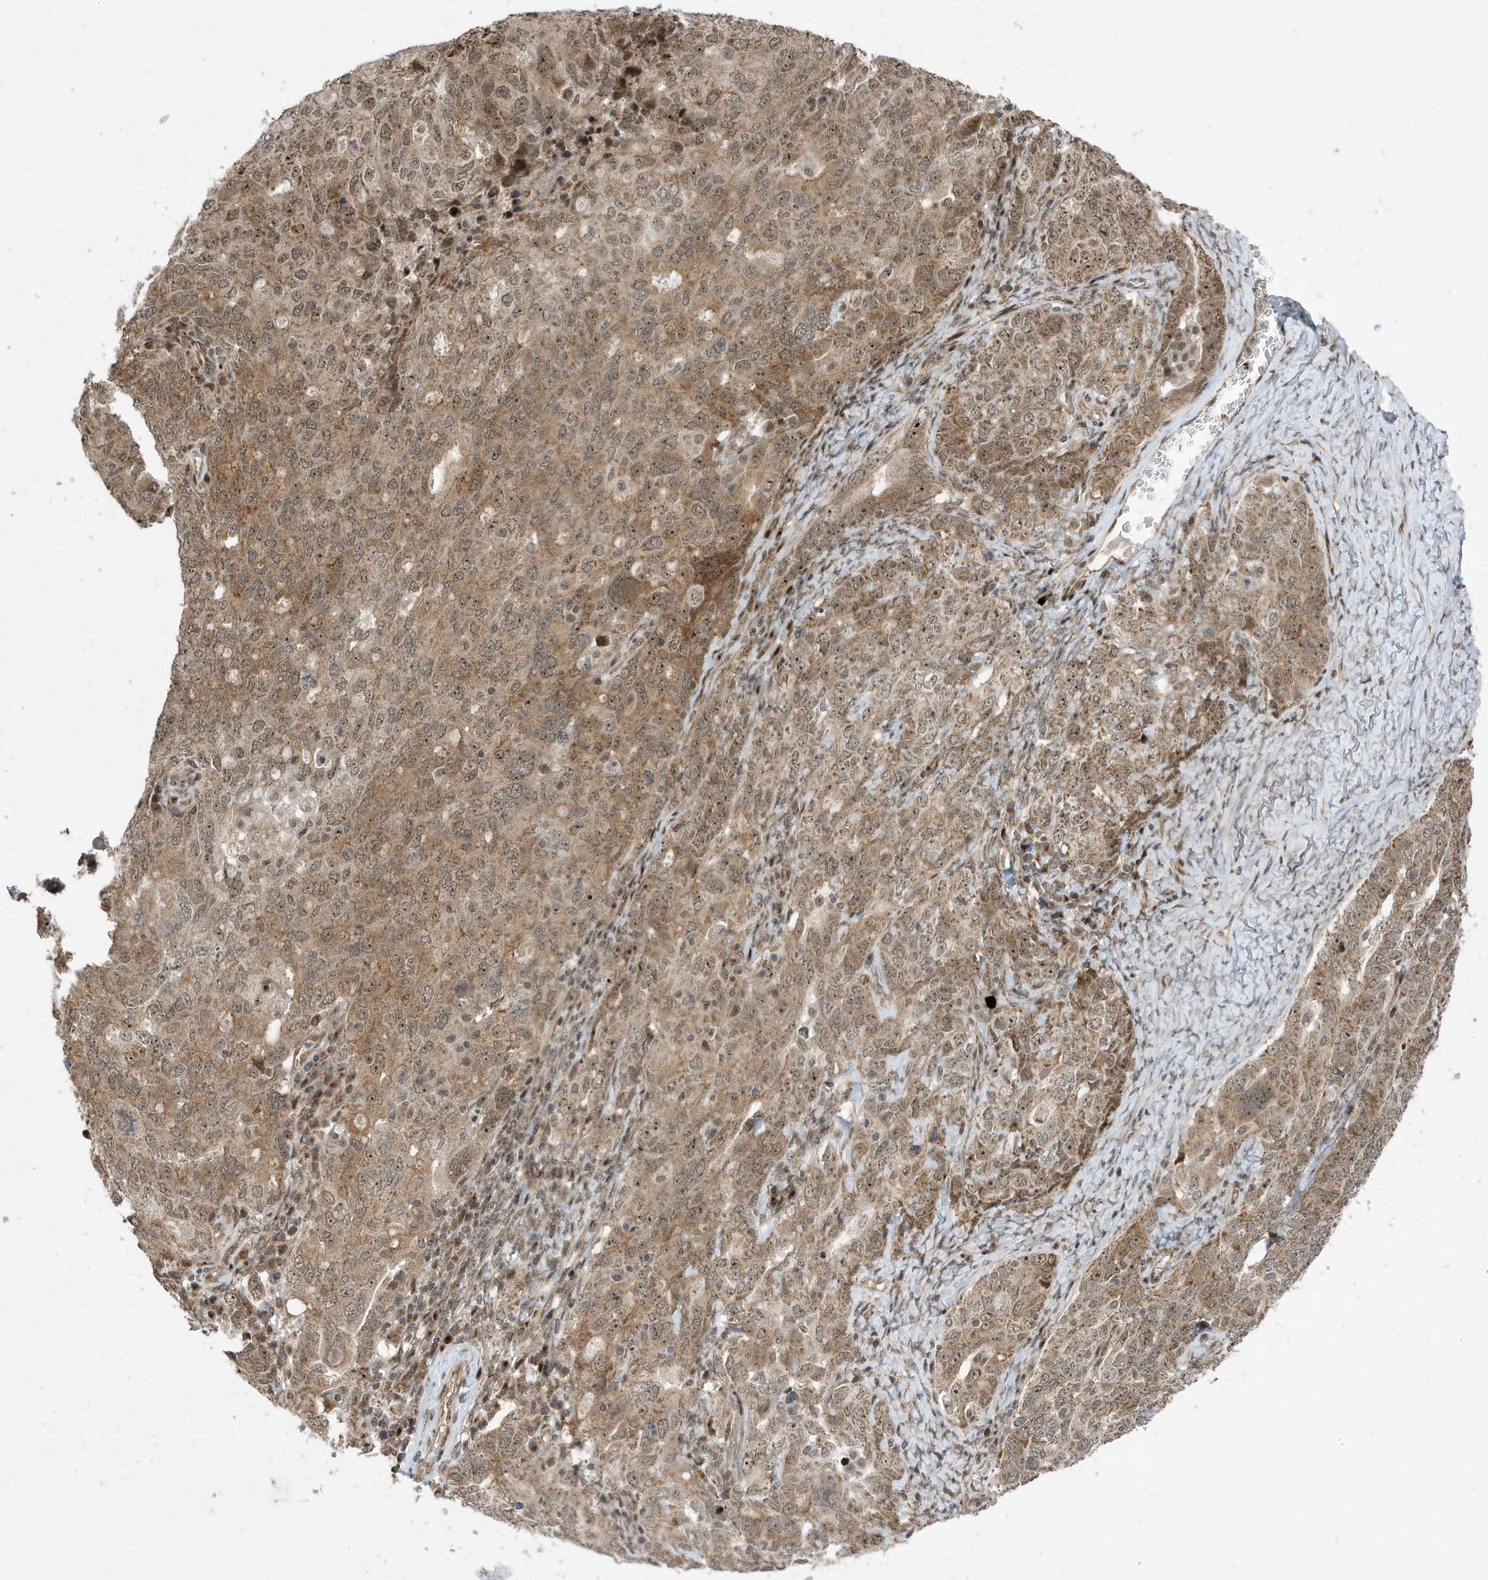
{"staining": {"intensity": "moderate", "quantity": ">75%", "location": "cytoplasmic/membranous,nuclear"}, "tissue": "ovarian cancer", "cell_type": "Tumor cells", "image_type": "cancer", "snomed": [{"axis": "morphology", "description": "Carcinoma, endometroid"}, {"axis": "topography", "description": "Ovary"}], "caption": "This is a photomicrograph of IHC staining of ovarian endometroid carcinoma, which shows moderate expression in the cytoplasmic/membranous and nuclear of tumor cells.", "gene": "FAM9B", "patient": {"sex": "female", "age": 62}}